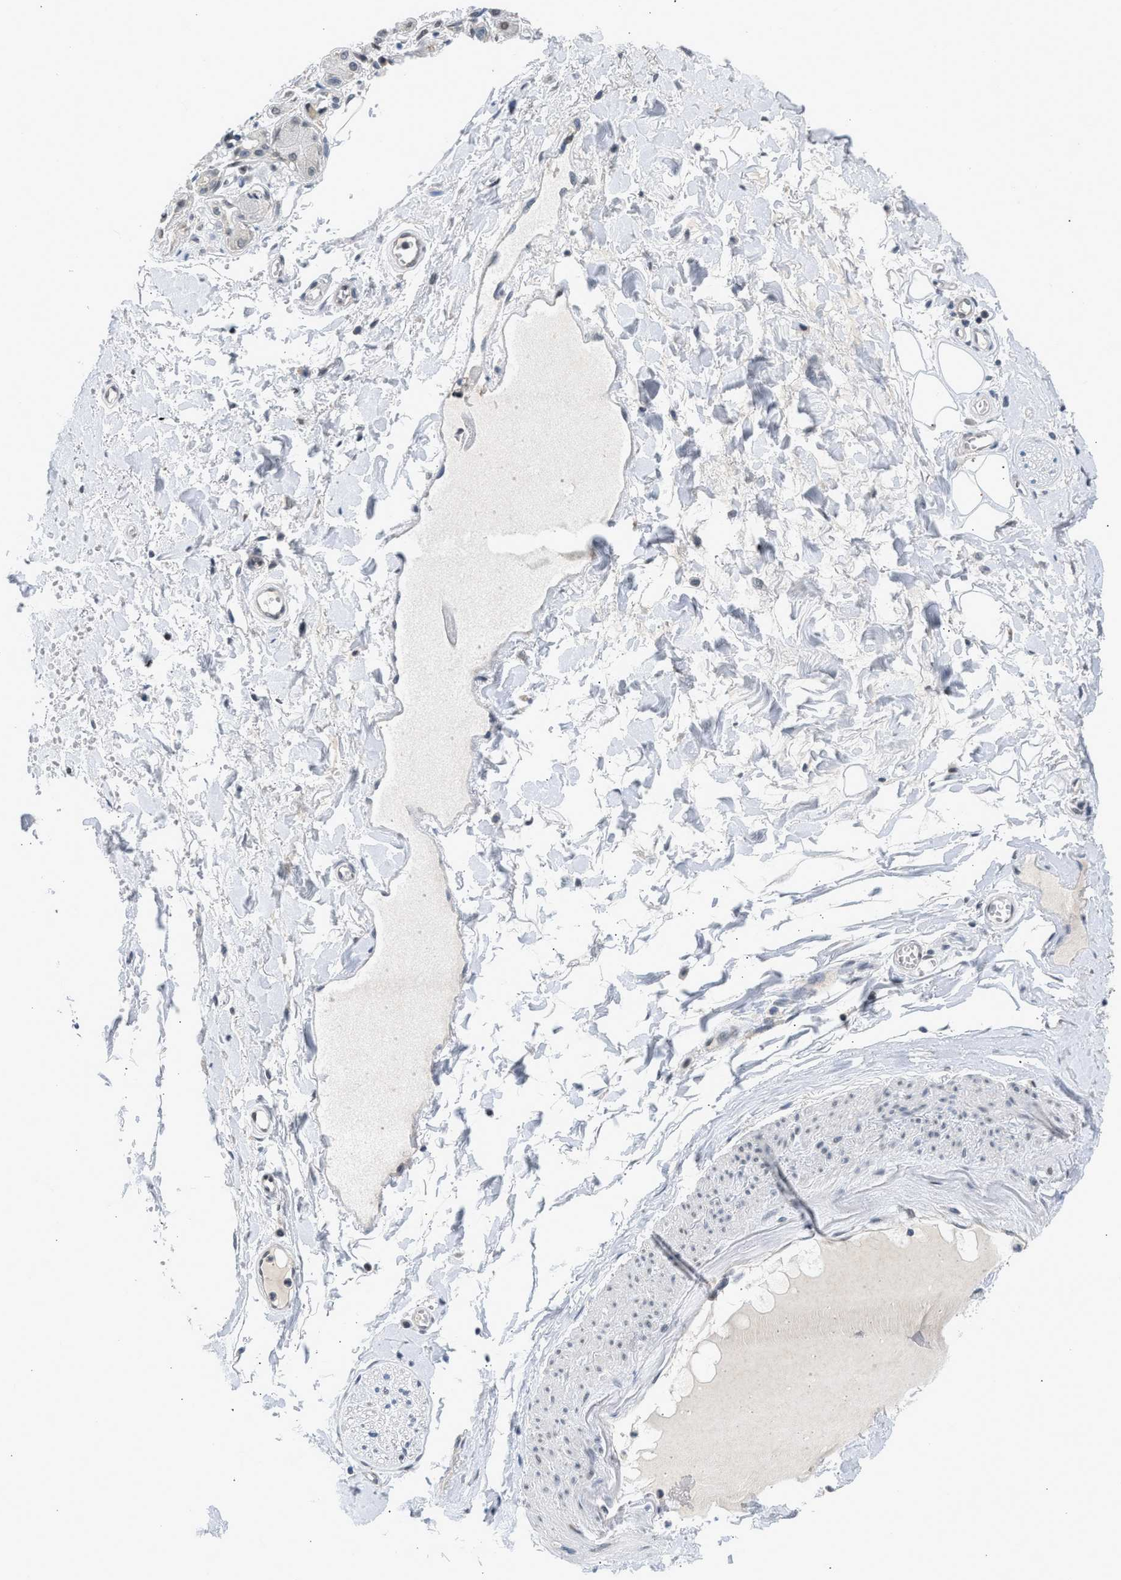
{"staining": {"intensity": "negative", "quantity": "none", "location": "none"}, "tissue": "adipose tissue", "cell_type": "Adipocytes", "image_type": "normal", "snomed": [{"axis": "morphology", "description": "Normal tissue, NOS"}, {"axis": "morphology", "description": "Inflammation, NOS"}, {"axis": "topography", "description": "Salivary gland"}, {"axis": "topography", "description": "Peripheral nerve tissue"}], "caption": "A photomicrograph of adipose tissue stained for a protein shows no brown staining in adipocytes. The staining was performed using DAB to visualize the protein expression in brown, while the nuclei were stained in blue with hematoxylin (Magnification: 20x).", "gene": "OLIG3", "patient": {"sex": "female", "age": 75}}